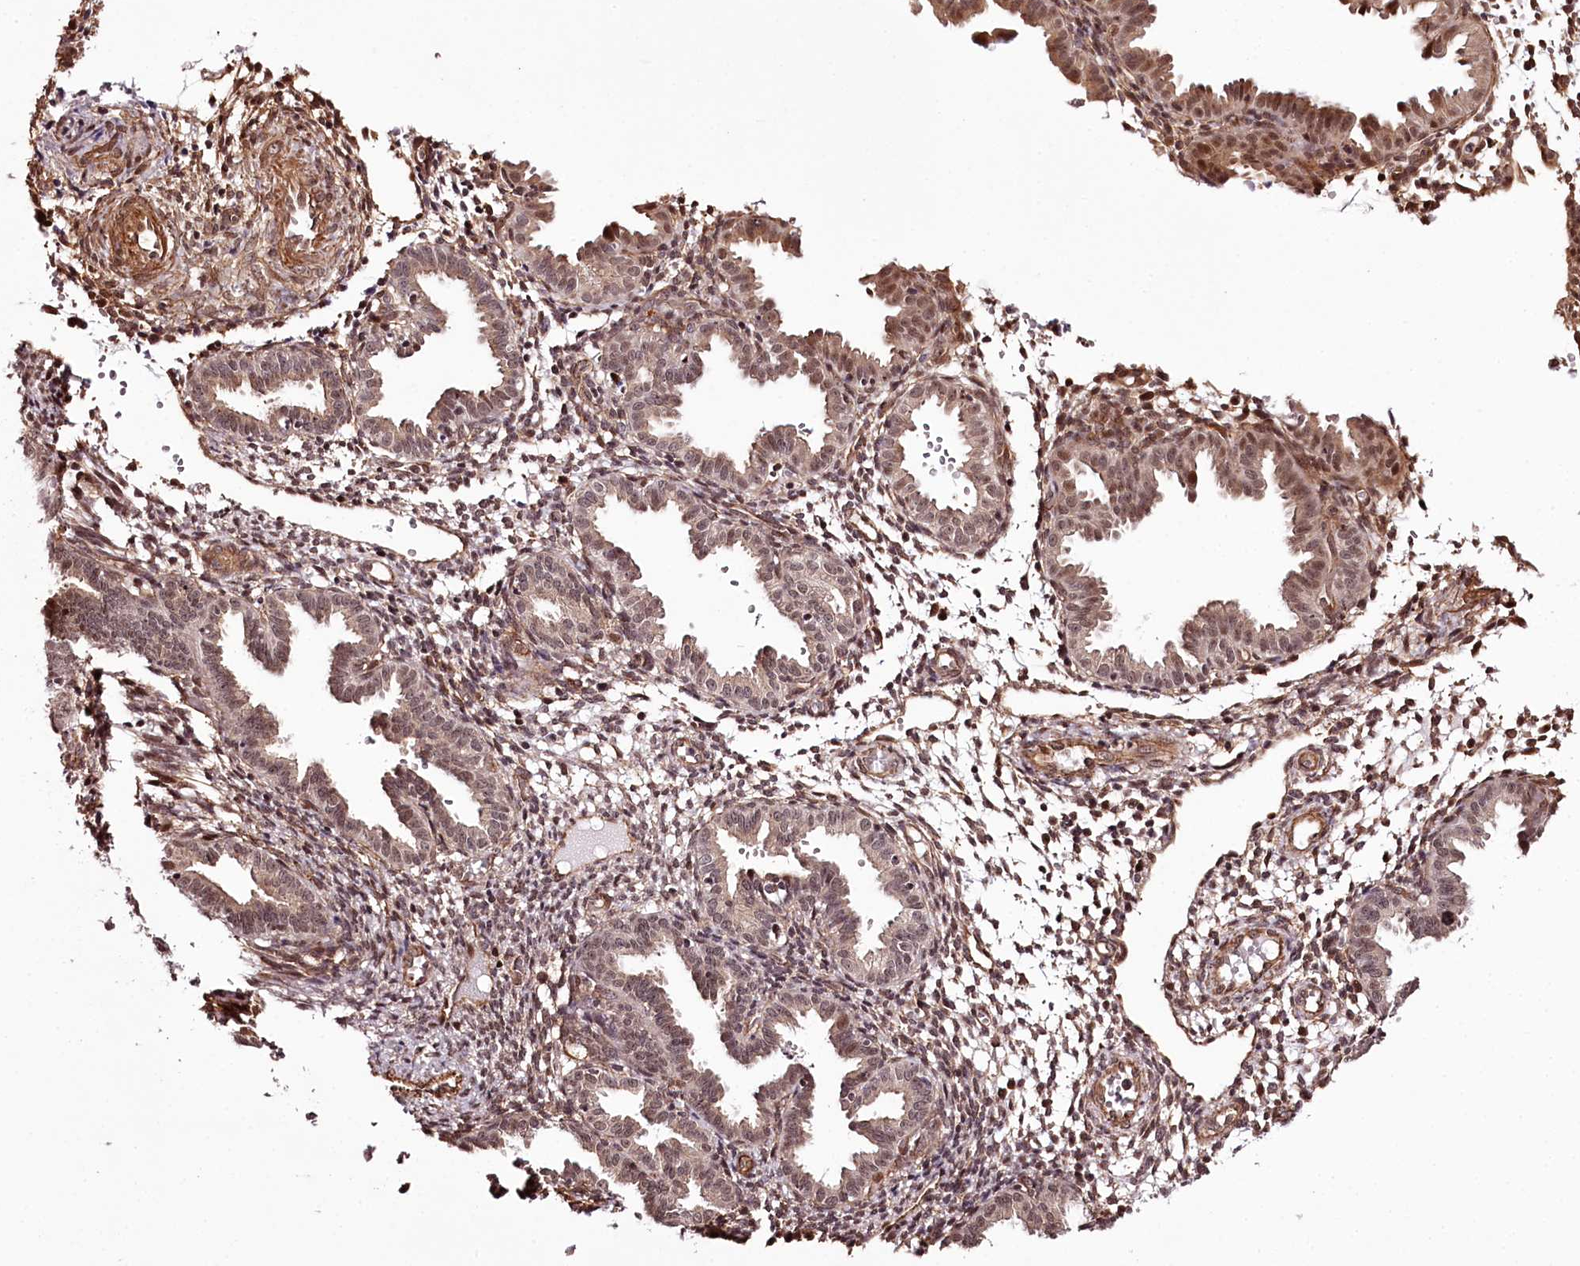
{"staining": {"intensity": "moderate", "quantity": "25%-75%", "location": "nuclear"}, "tissue": "endometrium", "cell_type": "Cells in endometrial stroma", "image_type": "normal", "snomed": [{"axis": "morphology", "description": "Normal tissue, NOS"}, {"axis": "topography", "description": "Endometrium"}], "caption": "Protein analysis of unremarkable endometrium reveals moderate nuclear expression in approximately 25%-75% of cells in endometrial stroma.", "gene": "TTC33", "patient": {"sex": "female", "age": 33}}